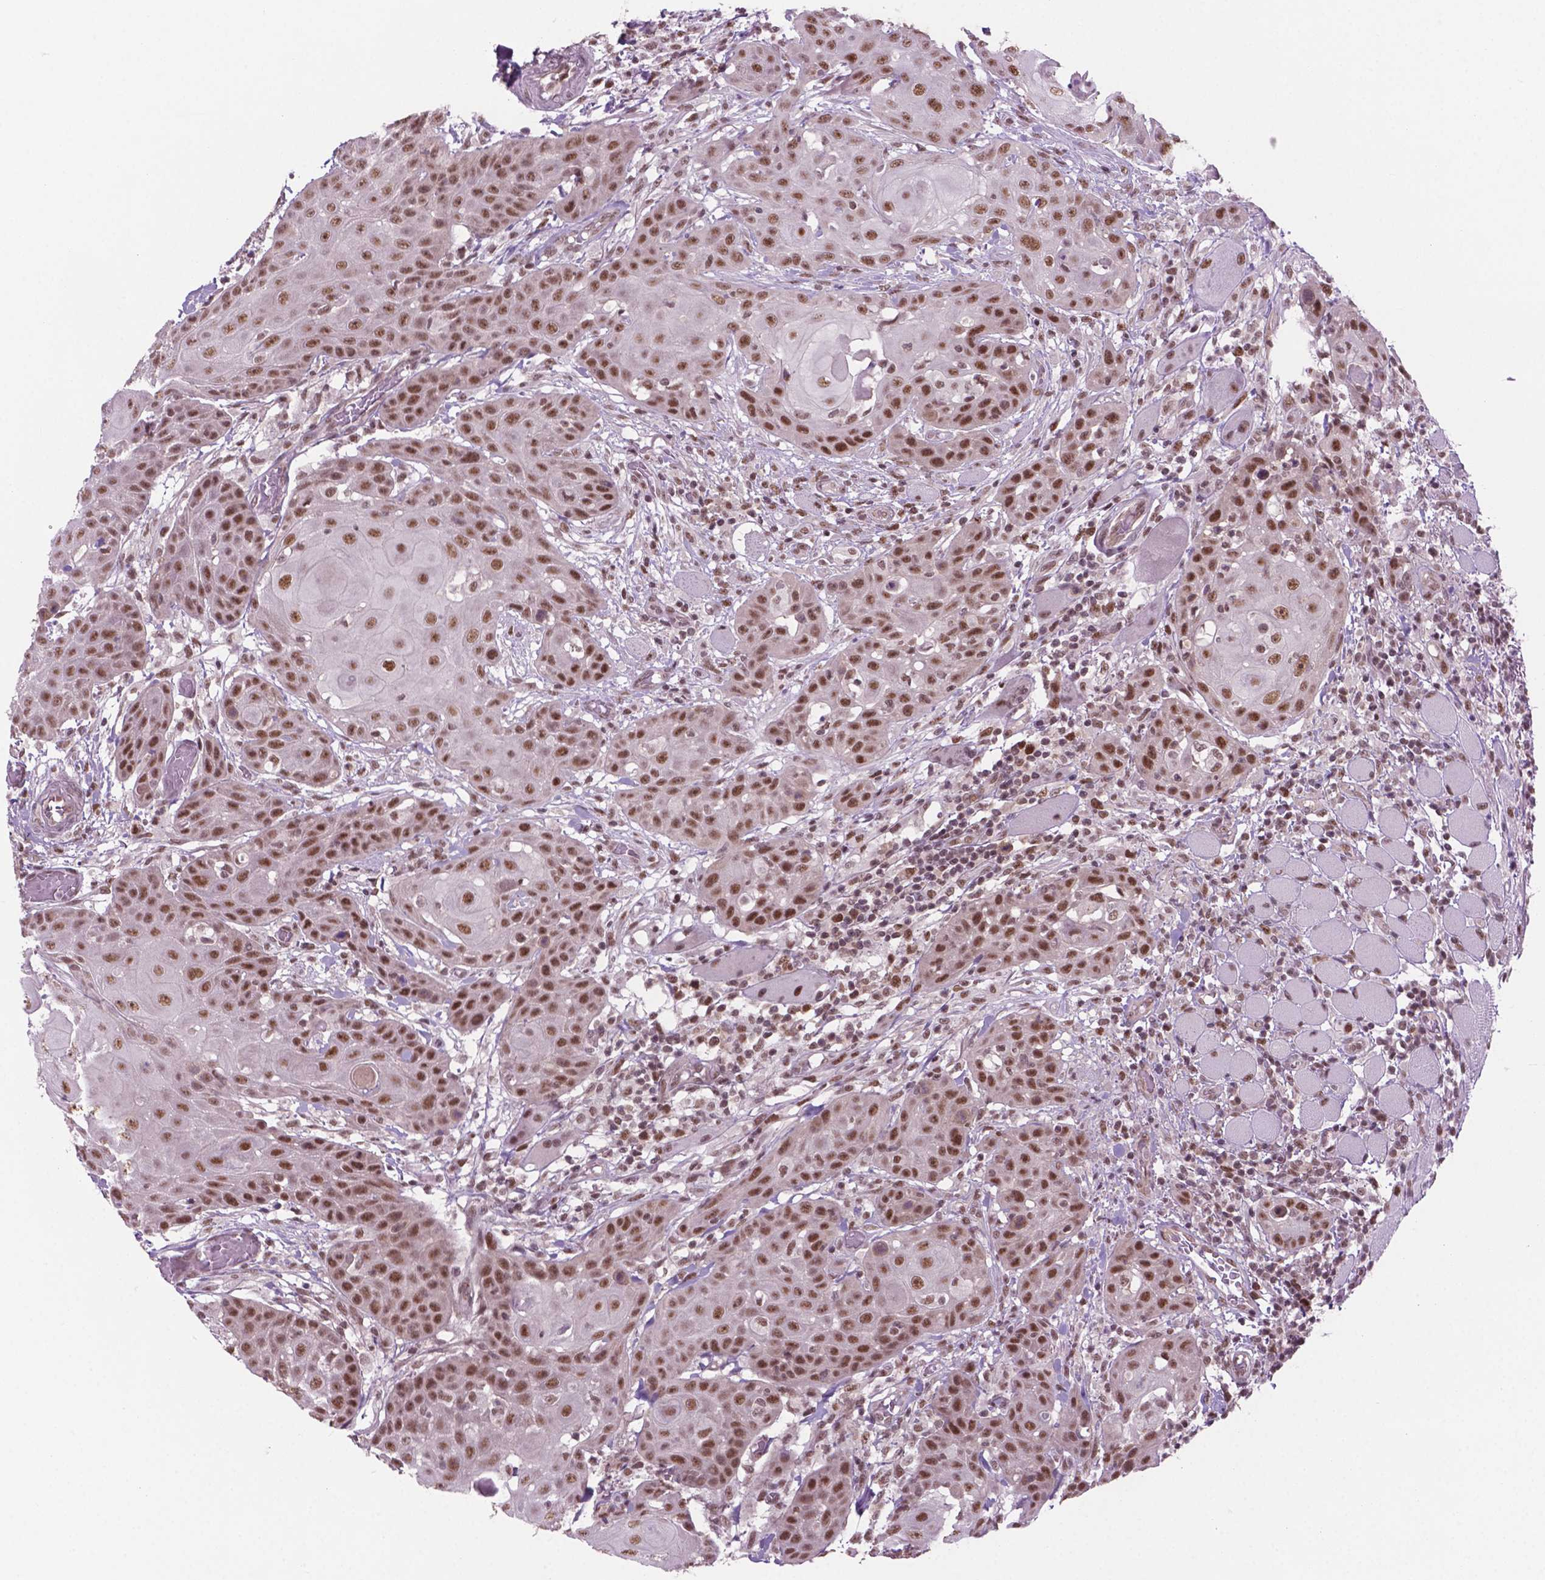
{"staining": {"intensity": "moderate", "quantity": ">75%", "location": "nuclear"}, "tissue": "head and neck cancer", "cell_type": "Tumor cells", "image_type": "cancer", "snomed": [{"axis": "morphology", "description": "Normal tissue, NOS"}, {"axis": "morphology", "description": "Squamous cell carcinoma, NOS"}, {"axis": "topography", "description": "Oral tissue"}, {"axis": "topography", "description": "Head-Neck"}], "caption": "Immunohistochemistry of squamous cell carcinoma (head and neck) reveals medium levels of moderate nuclear positivity in approximately >75% of tumor cells.", "gene": "PHAX", "patient": {"sex": "female", "age": 55}}